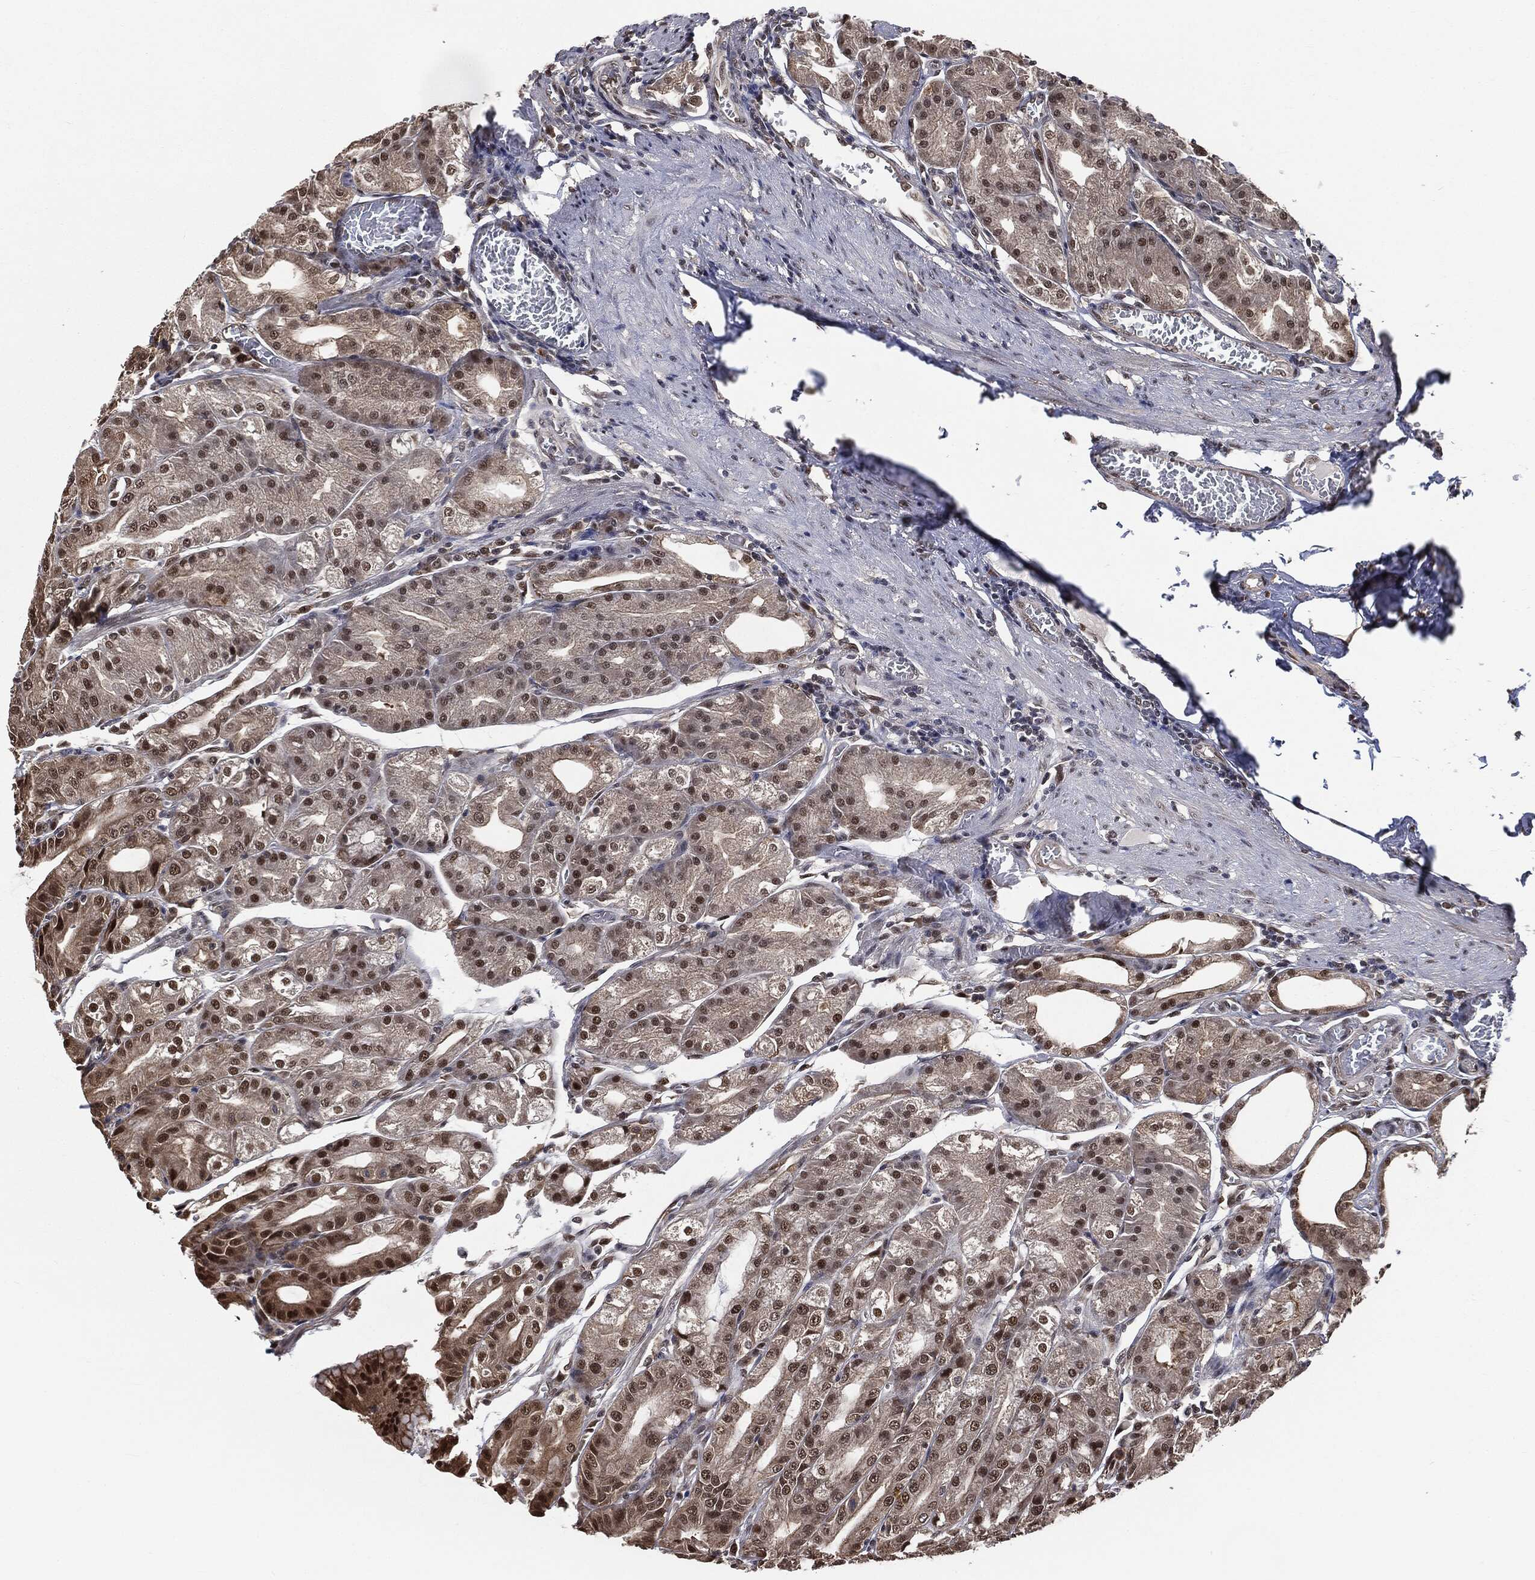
{"staining": {"intensity": "strong", "quantity": "25%-75%", "location": "nuclear"}, "tissue": "stomach", "cell_type": "Glandular cells", "image_type": "normal", "snomed": [{"axis": "morphology", "description": "Normal tissue, NOS"}, {"axis": "topography", "description": "Stomach"}], "caption": "A high-resolution histopathology image shows immunohistochemistry staining of benign stomach, which reveals strong nuclear positivity in approximately 25%-75% of glandular cells.", "gene": "SHLD2", "patient": {"sex": "male", "age": 71}}